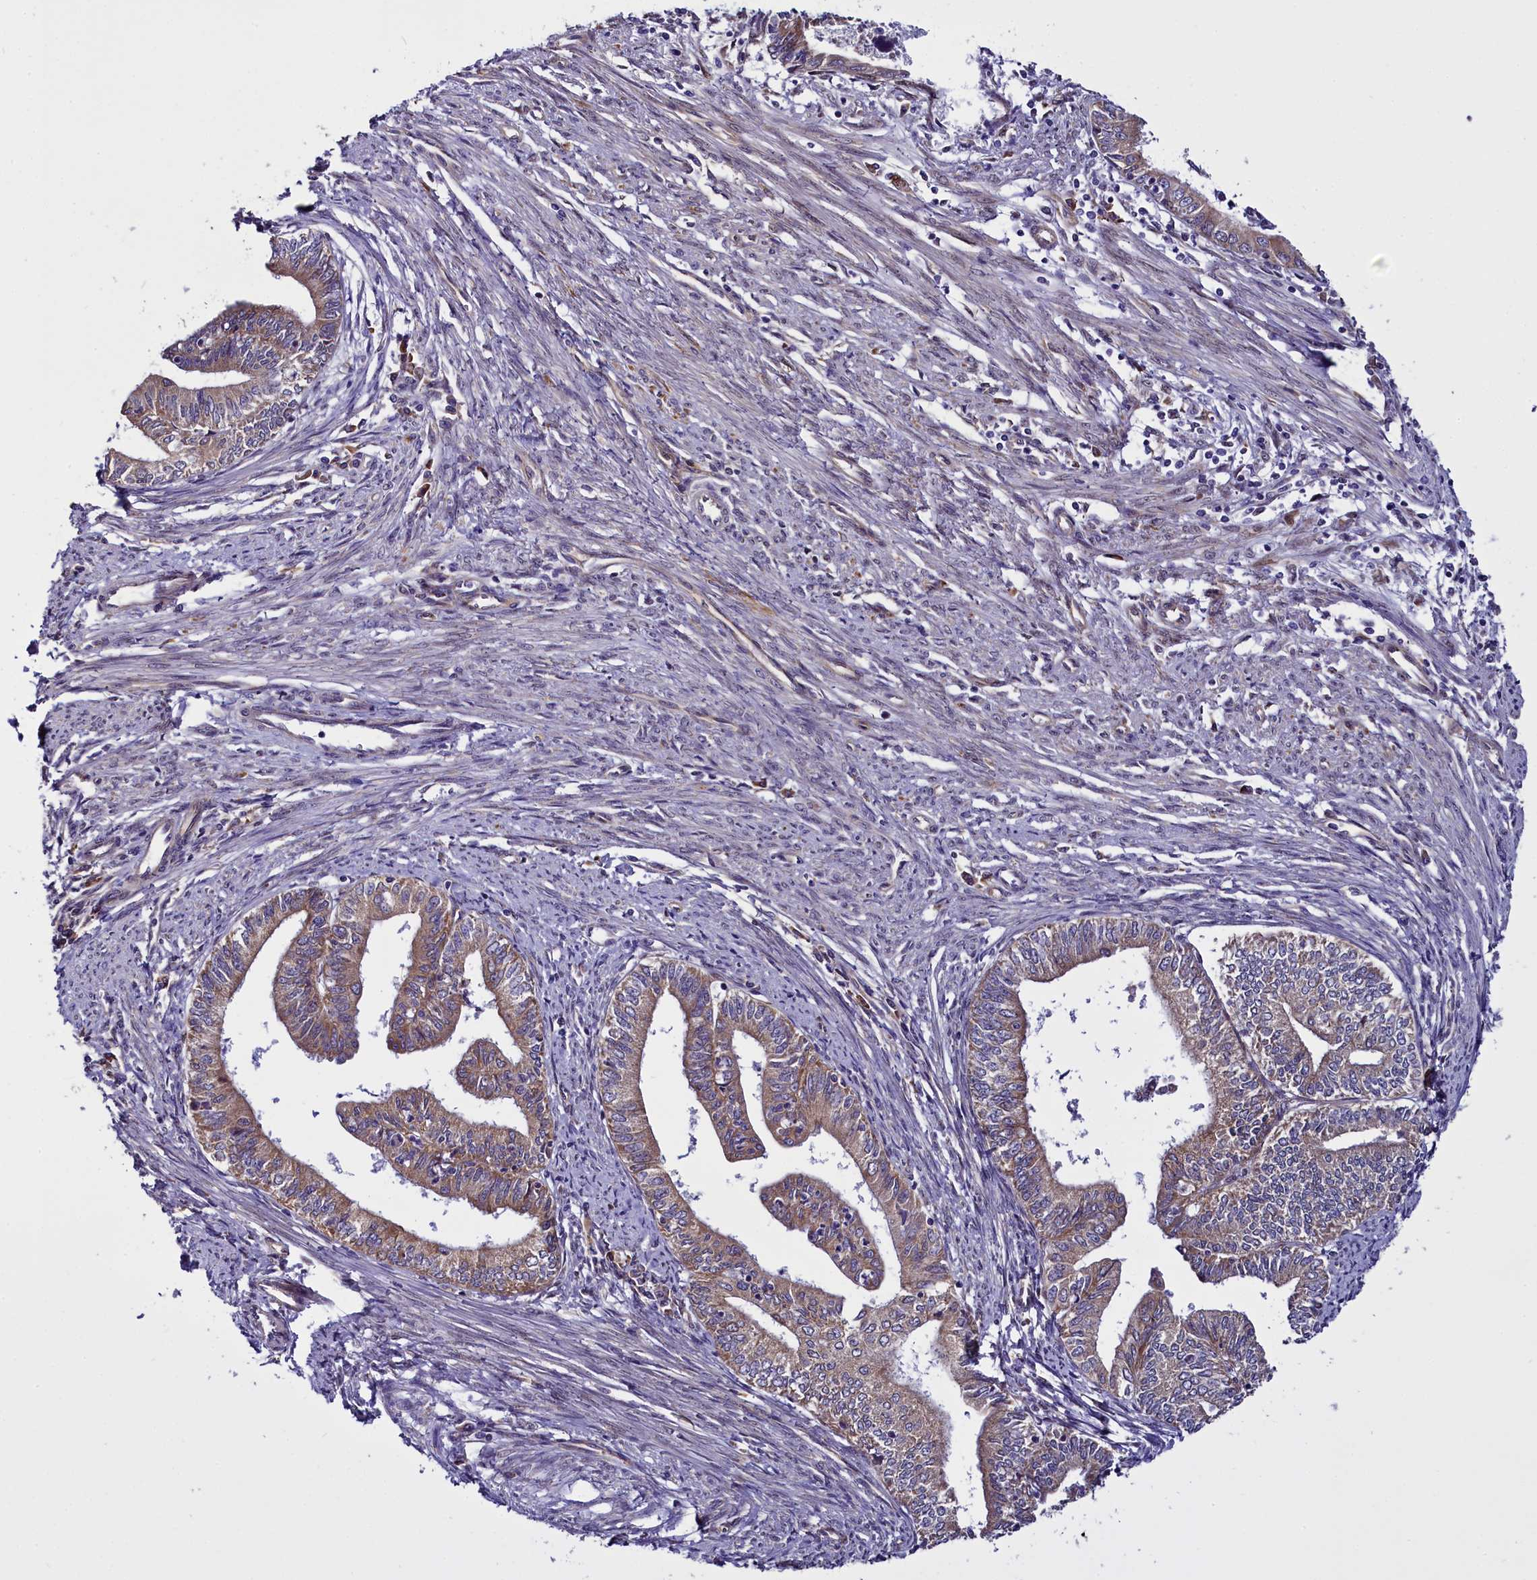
{"staining": {"intensity": "weak", "quantity": ">75%", "location": "cytoplasmic/membranous"}, "tissue": "endometrial cancer", "cell_type": "Tumor cells", "image_type": "cancer", "snomed": [{"axis": "morphology", "description": "Adenocarcinoma, NOS"}, {"axis": "topography", "description": "Endometrium"}], "caption": "Human endometrial adenocarcinoma stained with a protein marker demonstrates weak staining in tumor cells.", "gene": "UACA", "patient": {"sex": "female", "age": 66}}